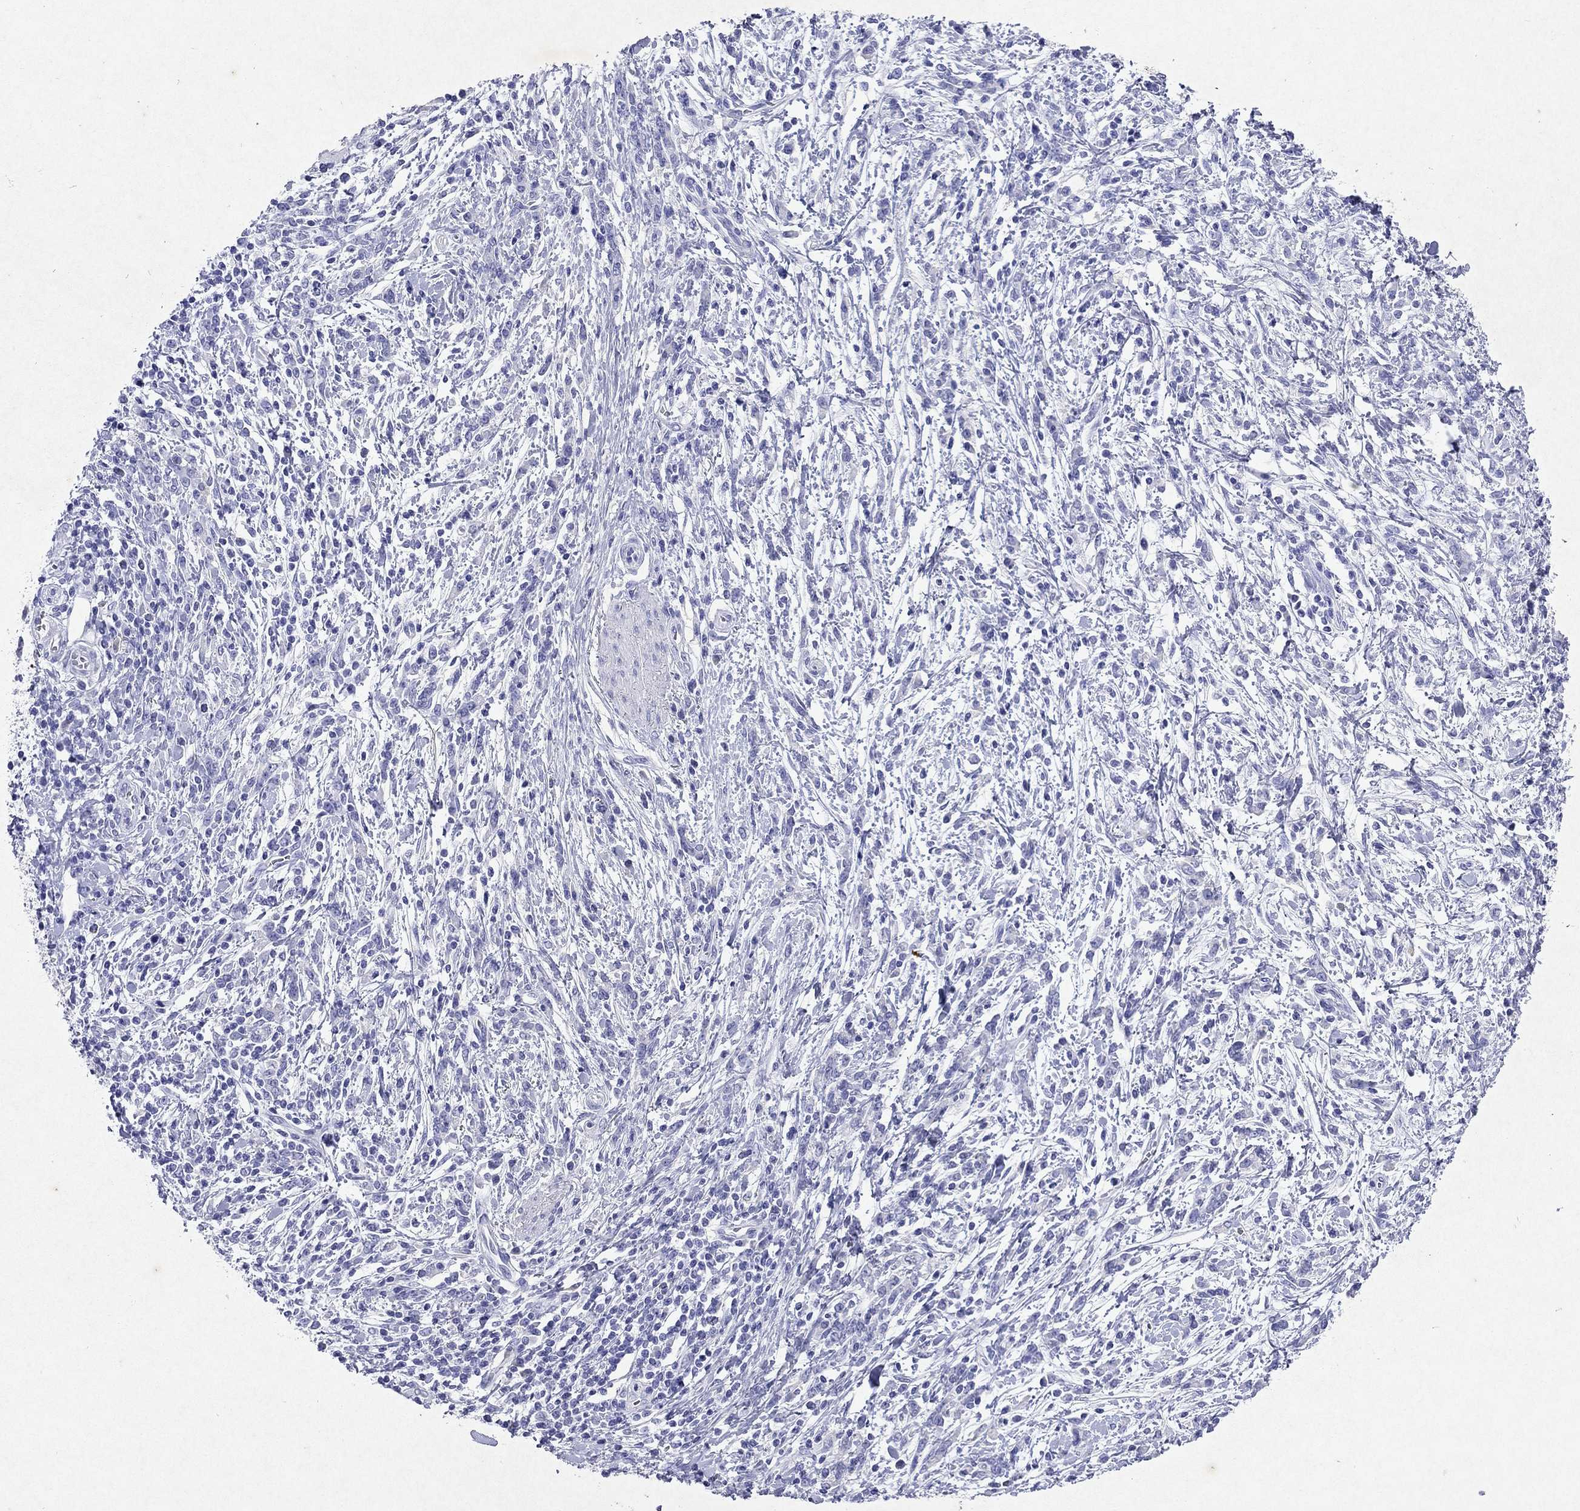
{"staining": {"intensity": "negative", "quantity": "none", "location": "none"}, "tissue": "stomach cancer", "cell_type": "Tumor cells", "image_type": "cancer", "snomed": [{"axis": "morphology", "description": "Adenocarcinoma, NOS"}, {"axis": "topography", "description": "Stomach"}], "caption": "This is an immunohistochemistry (IHC) image of human stomach cancer. There is no staining in tumor cells.", "gene": "ARMC12", "patient": {"sex": "female", "age": 57}}